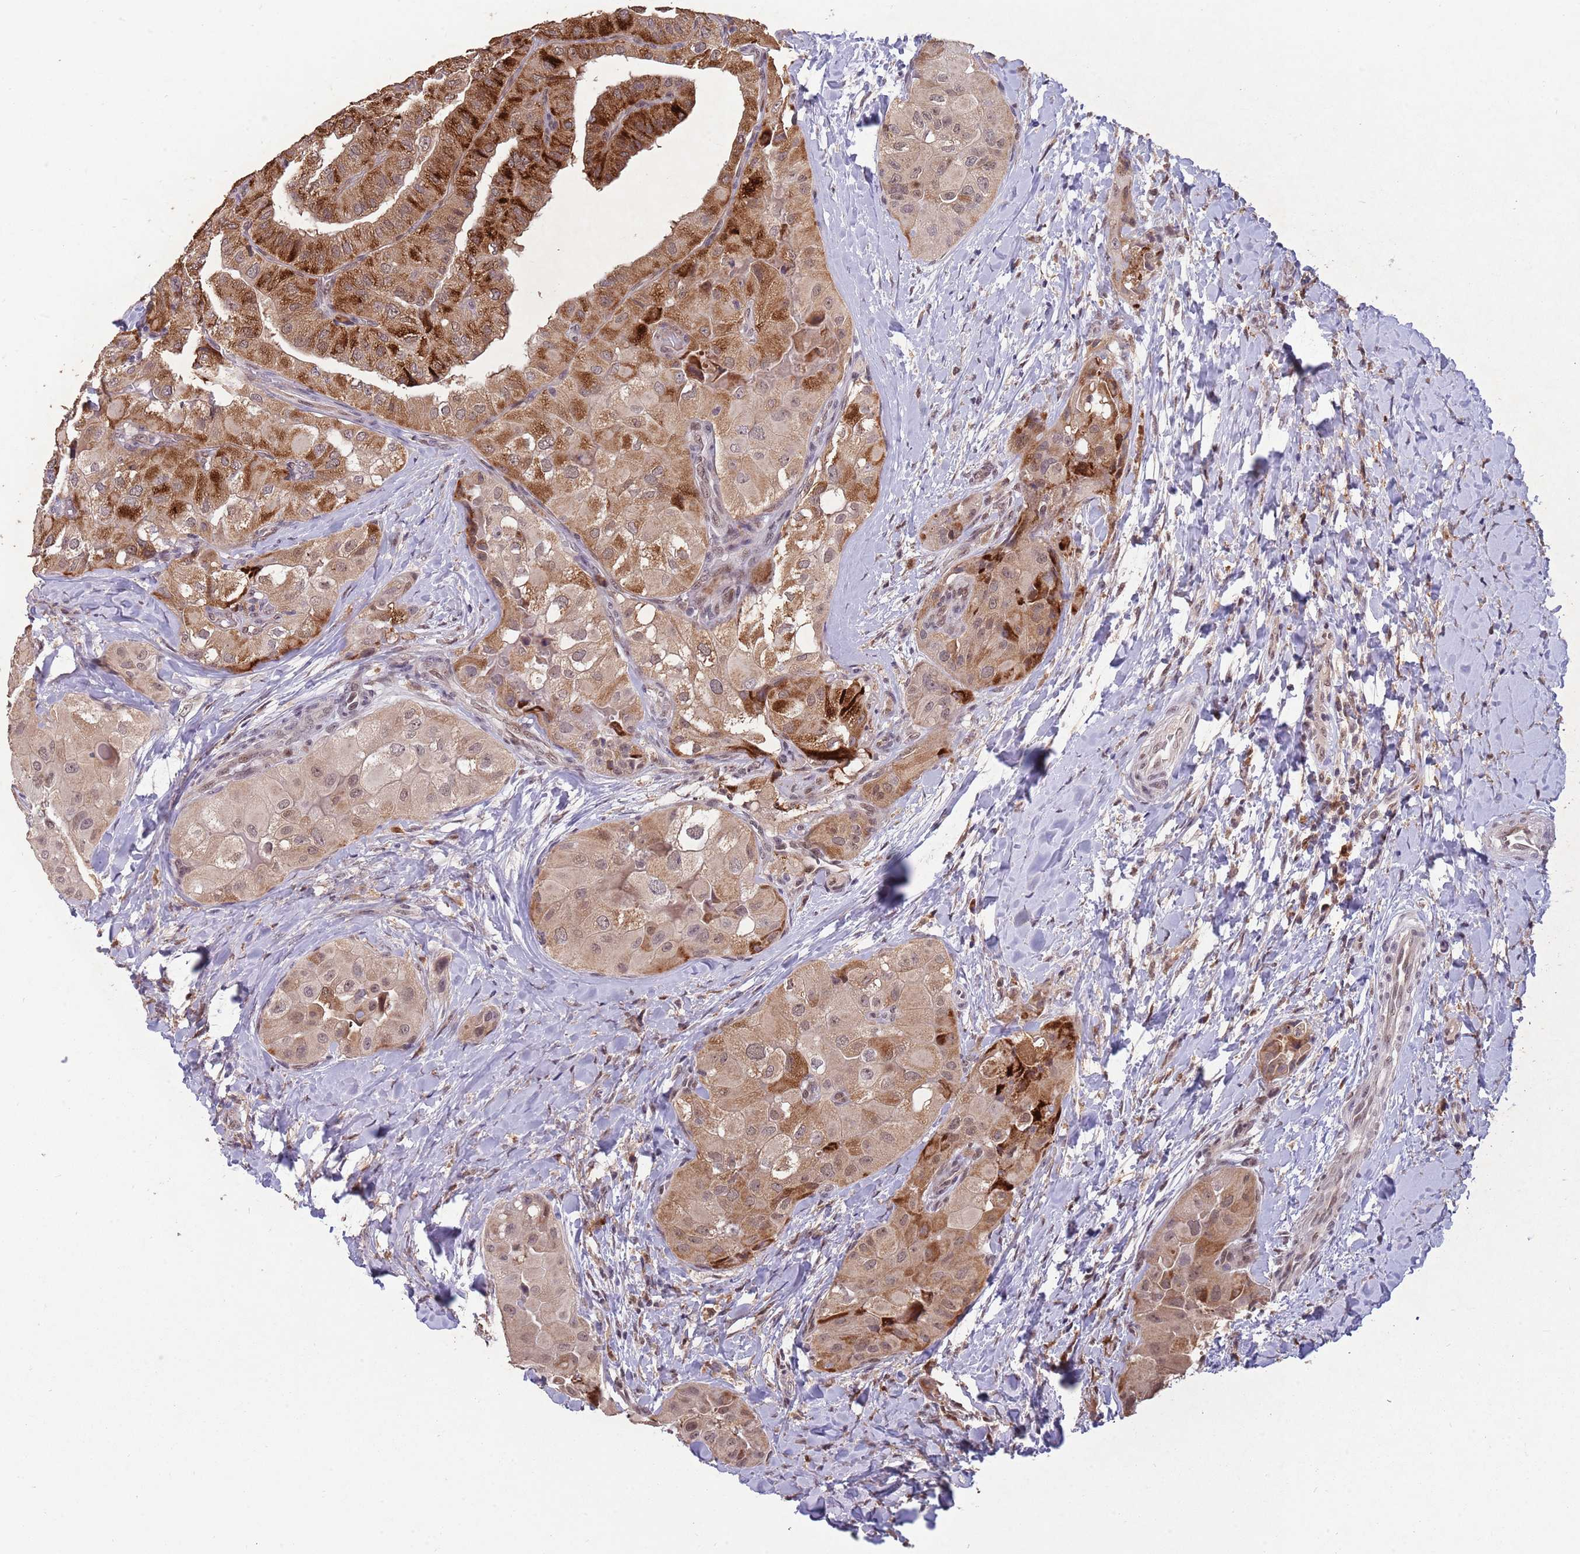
{"staining": {"intensity": "strong", "quantity": ">75%", "location": "cytoplasmic/membranous"}, "tissue": "thyroid cancer", "cell_type": "Tumor cells", "image_type": "cancer", "snomed": [{"axis": "morphology", "description": "Normal tissue, NOS"}, {"axis": "morphology", "description": "Papillary adenocarcinoma, NOS"}, {"axis": "topography", "description": "Thyroid gland"}], "caption": "IHC photomicrograph of neoplastic tissue: human papillary adenocarcinoma (thyroid) stained using immunohistochemistry (IHC) reveals high levels of strong protein expression localized specifically in the cytoplasmic/membranous of tumor cells, appearing as a cytoplasmic/membranous brown color.", "gene": "ZNF639", "patient": {"sex": "female", "age": 59}}